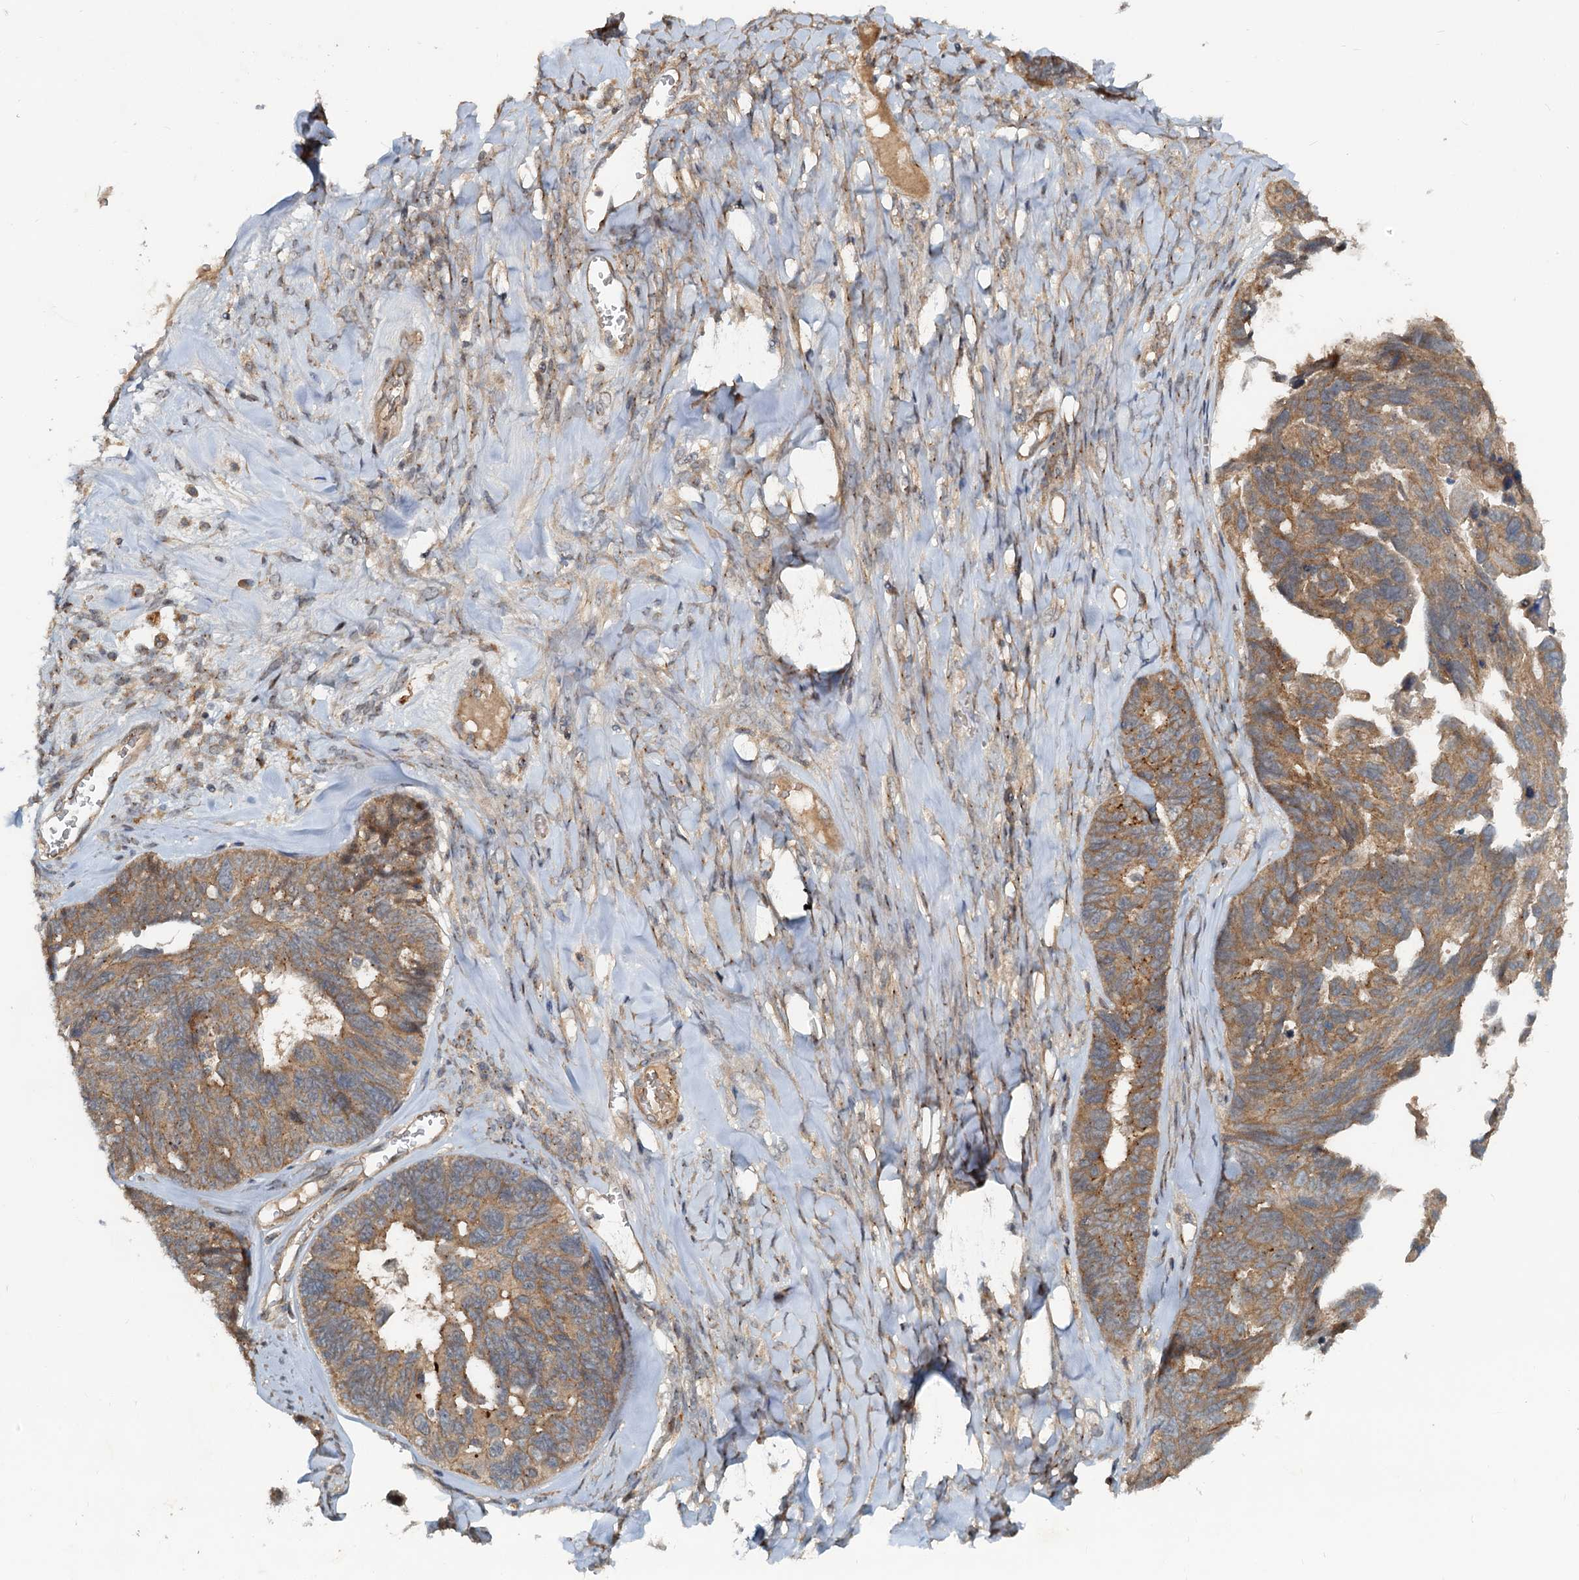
{"staining": {"intensity": "moderate", "quantity": ">75%", "location": "cytoplasmic/membranous"}, "tissue": "ovarian cancer", "cell_type": "Tumor cells", "image_type": "cancer", "snomed": [{"axis": "morphology", "description": "Cystadenocarcinoma, serous, NOS"}, {"axis": "topography", "description": "Ovary"}], "caption": "This histopathology image displays immunohistochemistry (IHC) staining of human ovarian cancer, with medium moderate cytoplasmic/membranous staining in about >75% of tumor cells.", "gene": "CEP68", "patient": {"sex": "female", "age": 79}}